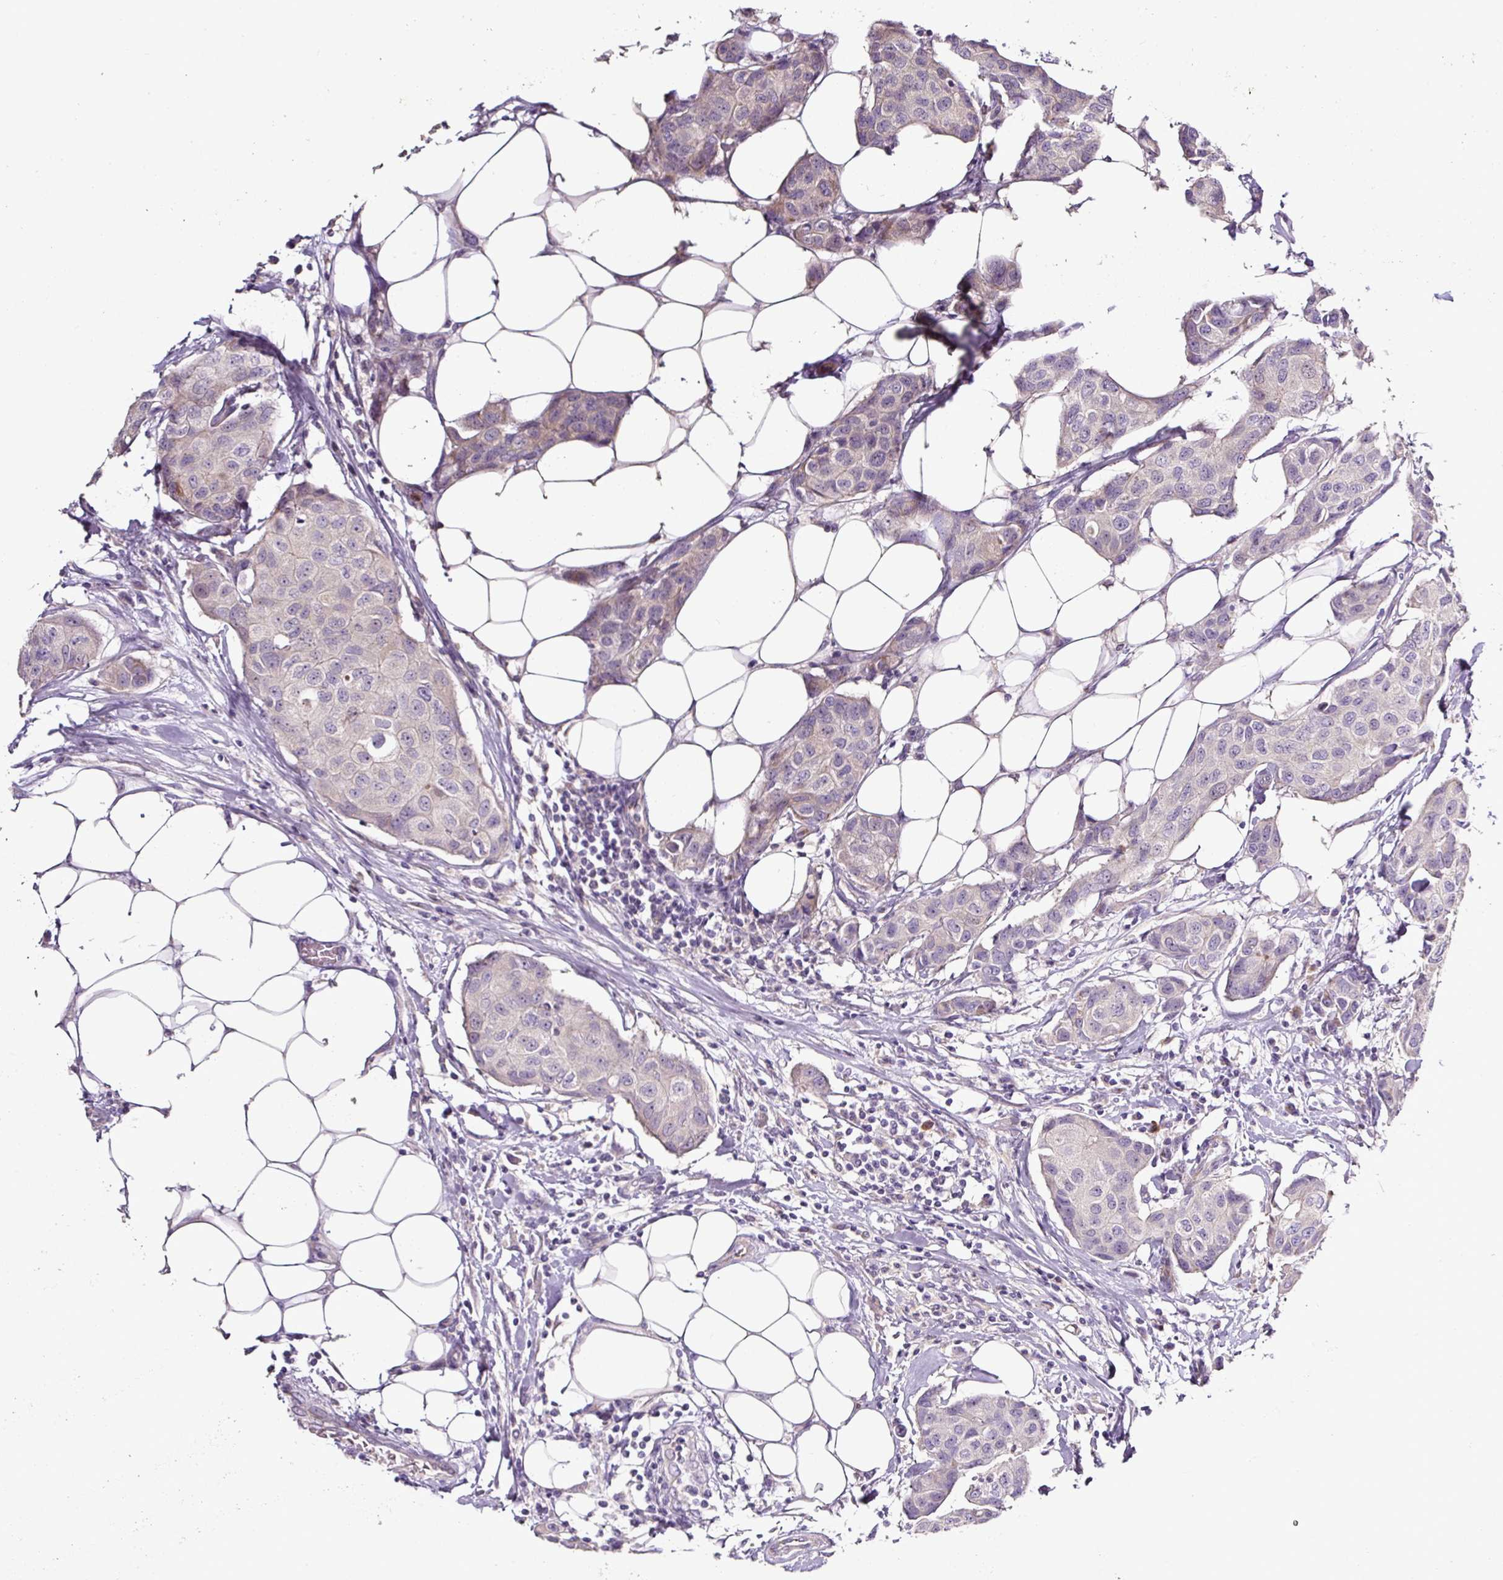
{"staining": {"intensity": "weak", "quantity": "<25%", "location": "cytoplasmic/membranous"}, "tissue": "breast cancer", "cell_type": "Tumor cells", "image_type": "cancer", "snomed": [{"axis": "morphology", "description": "Duct carcinoma"}, {"axis": "topography", "description": "Breast"}, {"axis": "topography", "description": "Lymph node"}], "caption": "IHC photomicrograph of breast invasive ductal carcinoma stained for a protein (brown), which demonstrates no expression in tumor cells. (Brightfield microscopy of DAB (3,3'-diaminobenzidine) IHC at high magnification).", "gene": "HPS4", "patient": {"sex": "female", "age": 80}}